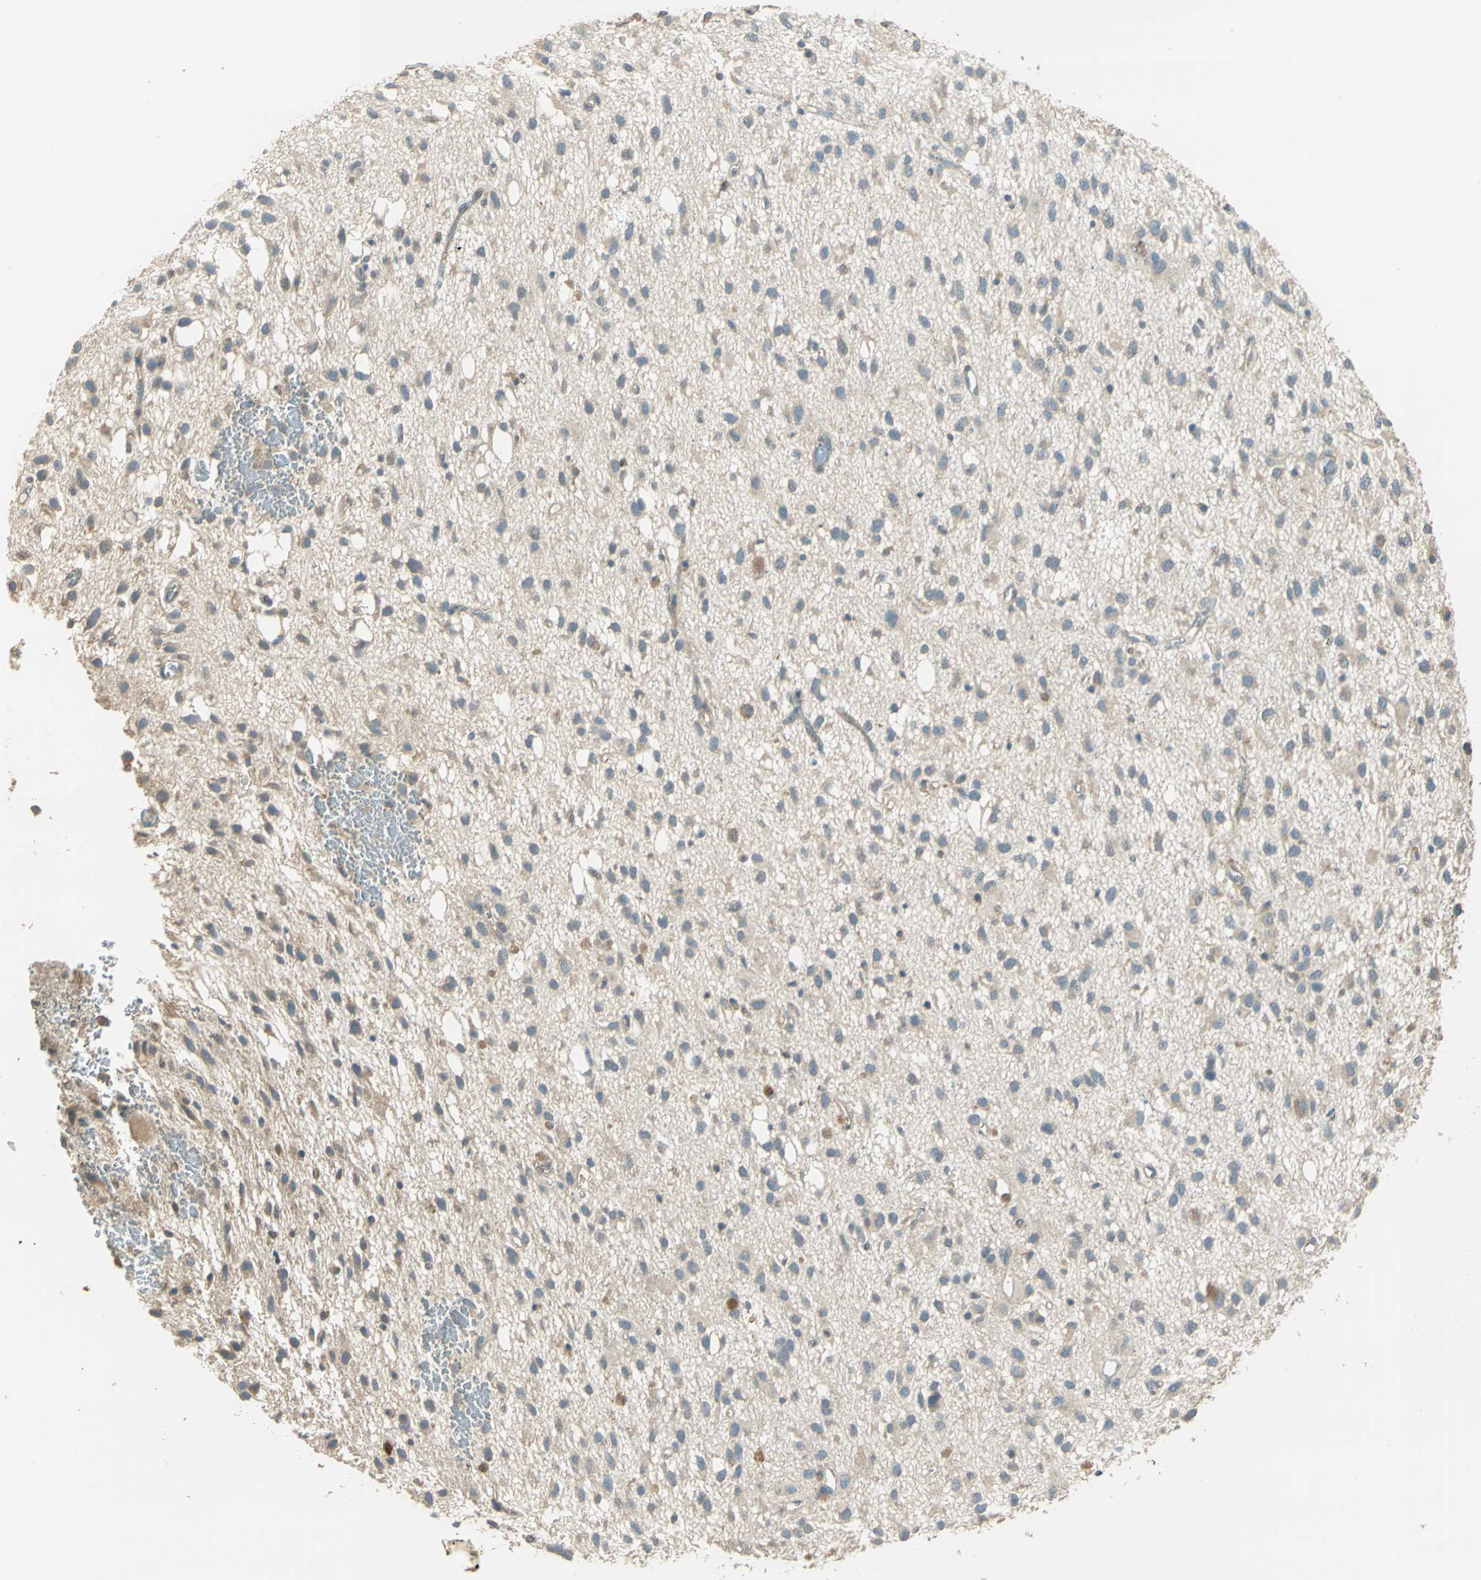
{"staining": {"intensity": "moderate", "quantity": ">75%", "location": "cytoplasmic/membranous"}, "tissue": "glioma", "cell_type": "Tumor cells", "image_type": "cancer", "snomed": [{"axis": "morphology", "description": "Glioma, malignant, Low grade"}, {"axis": "topography", "description": "Brain"}], "caption": "The immunohistochemical stain shows moderate cytoplasmic/membranous positivity in tumor cells of glioma tissue. The protein is shown in brown color, while the nuclei are stained blue.", "gene": "SHC2", "patient": {"sex": "male", "age": 77}}